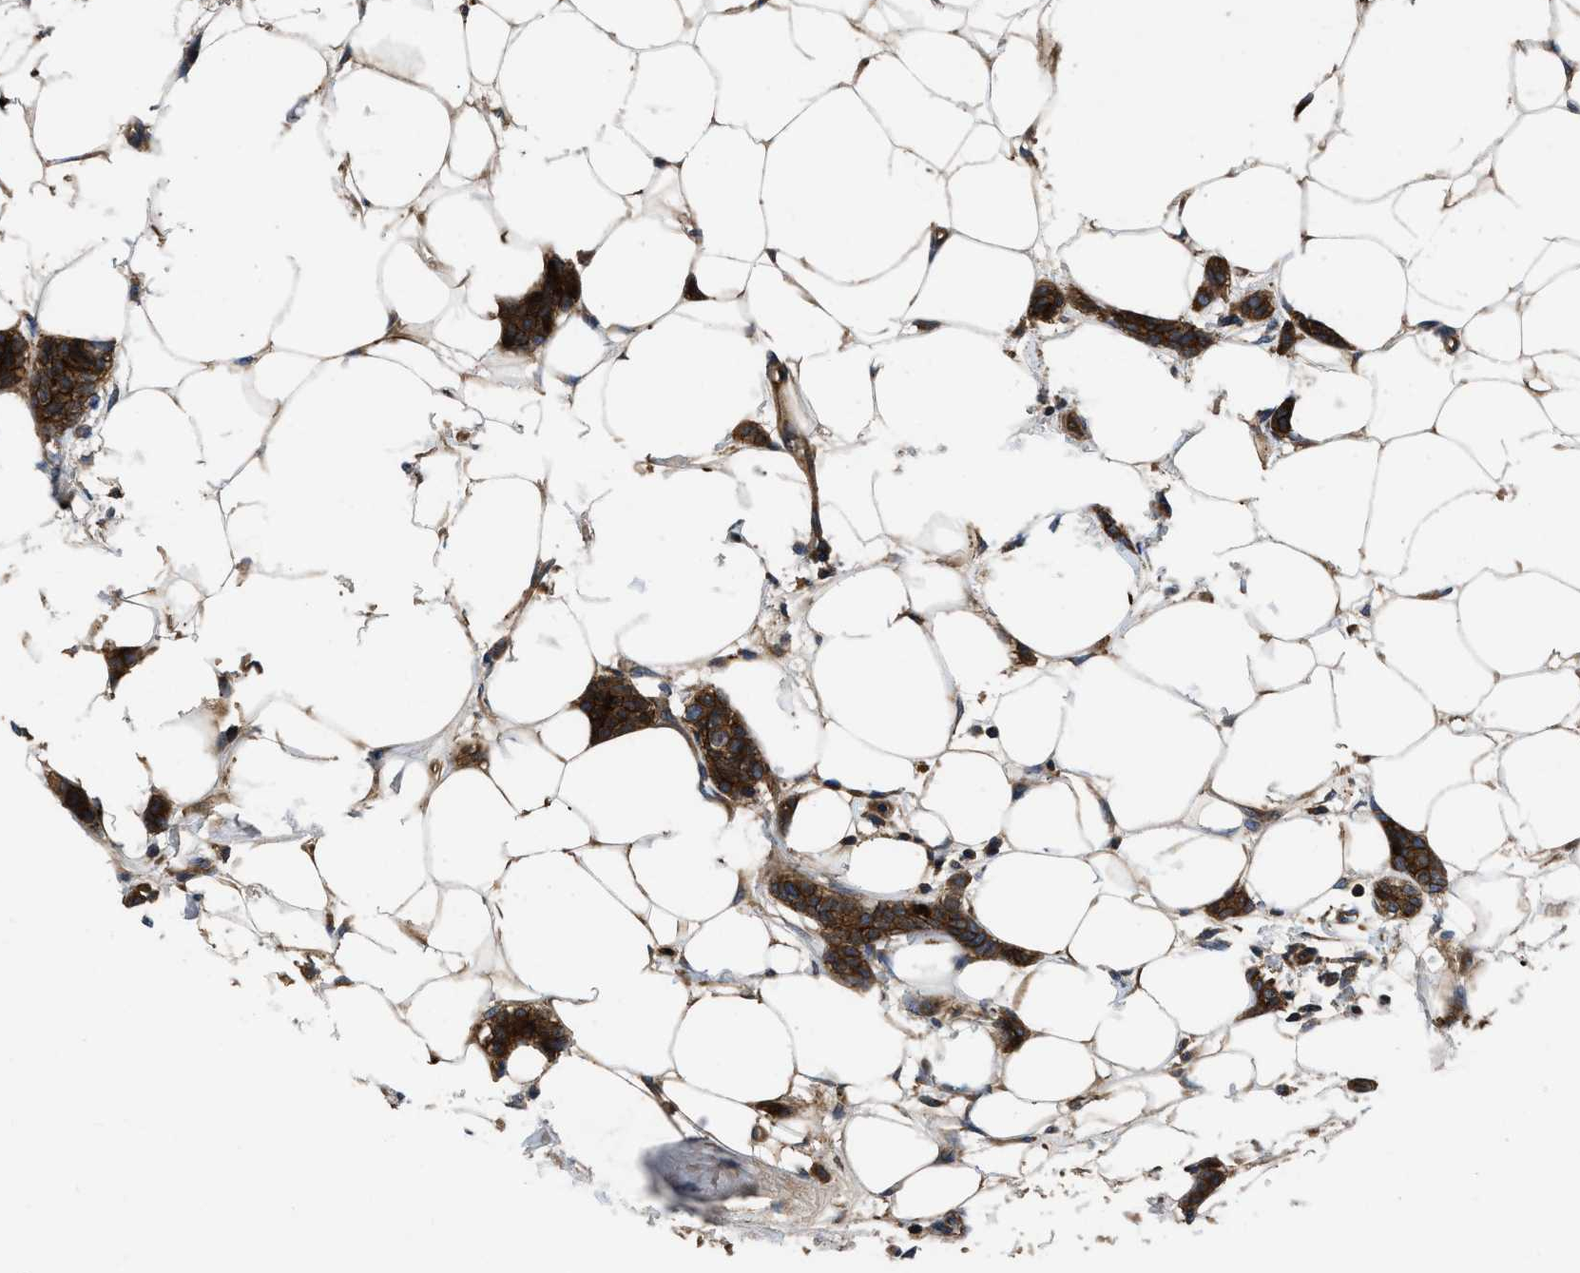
{"staining": {"intensity": "strong", "quantity": ">75%", "location": "cytoplasmic/membranous"}, "tissue": "breast cancer", "cell_type": "Tumor cells", "image_type": "cancer", "snomed": [{"axis": "morphology", "description": "Lobular carcinoma"}, {"axis": "topography", "description": "Skin"}, {"axis": "topography", "description": "Breast"}], "caption": "Breast lobular carcinoma tissue exhibits strong cytoplasmic/membranous staining in approximately >75% of tumor cells, visualized by immunohistochemistry.", "gene": "CNNM3", "patient": {"sex": "female", "age": 46}}